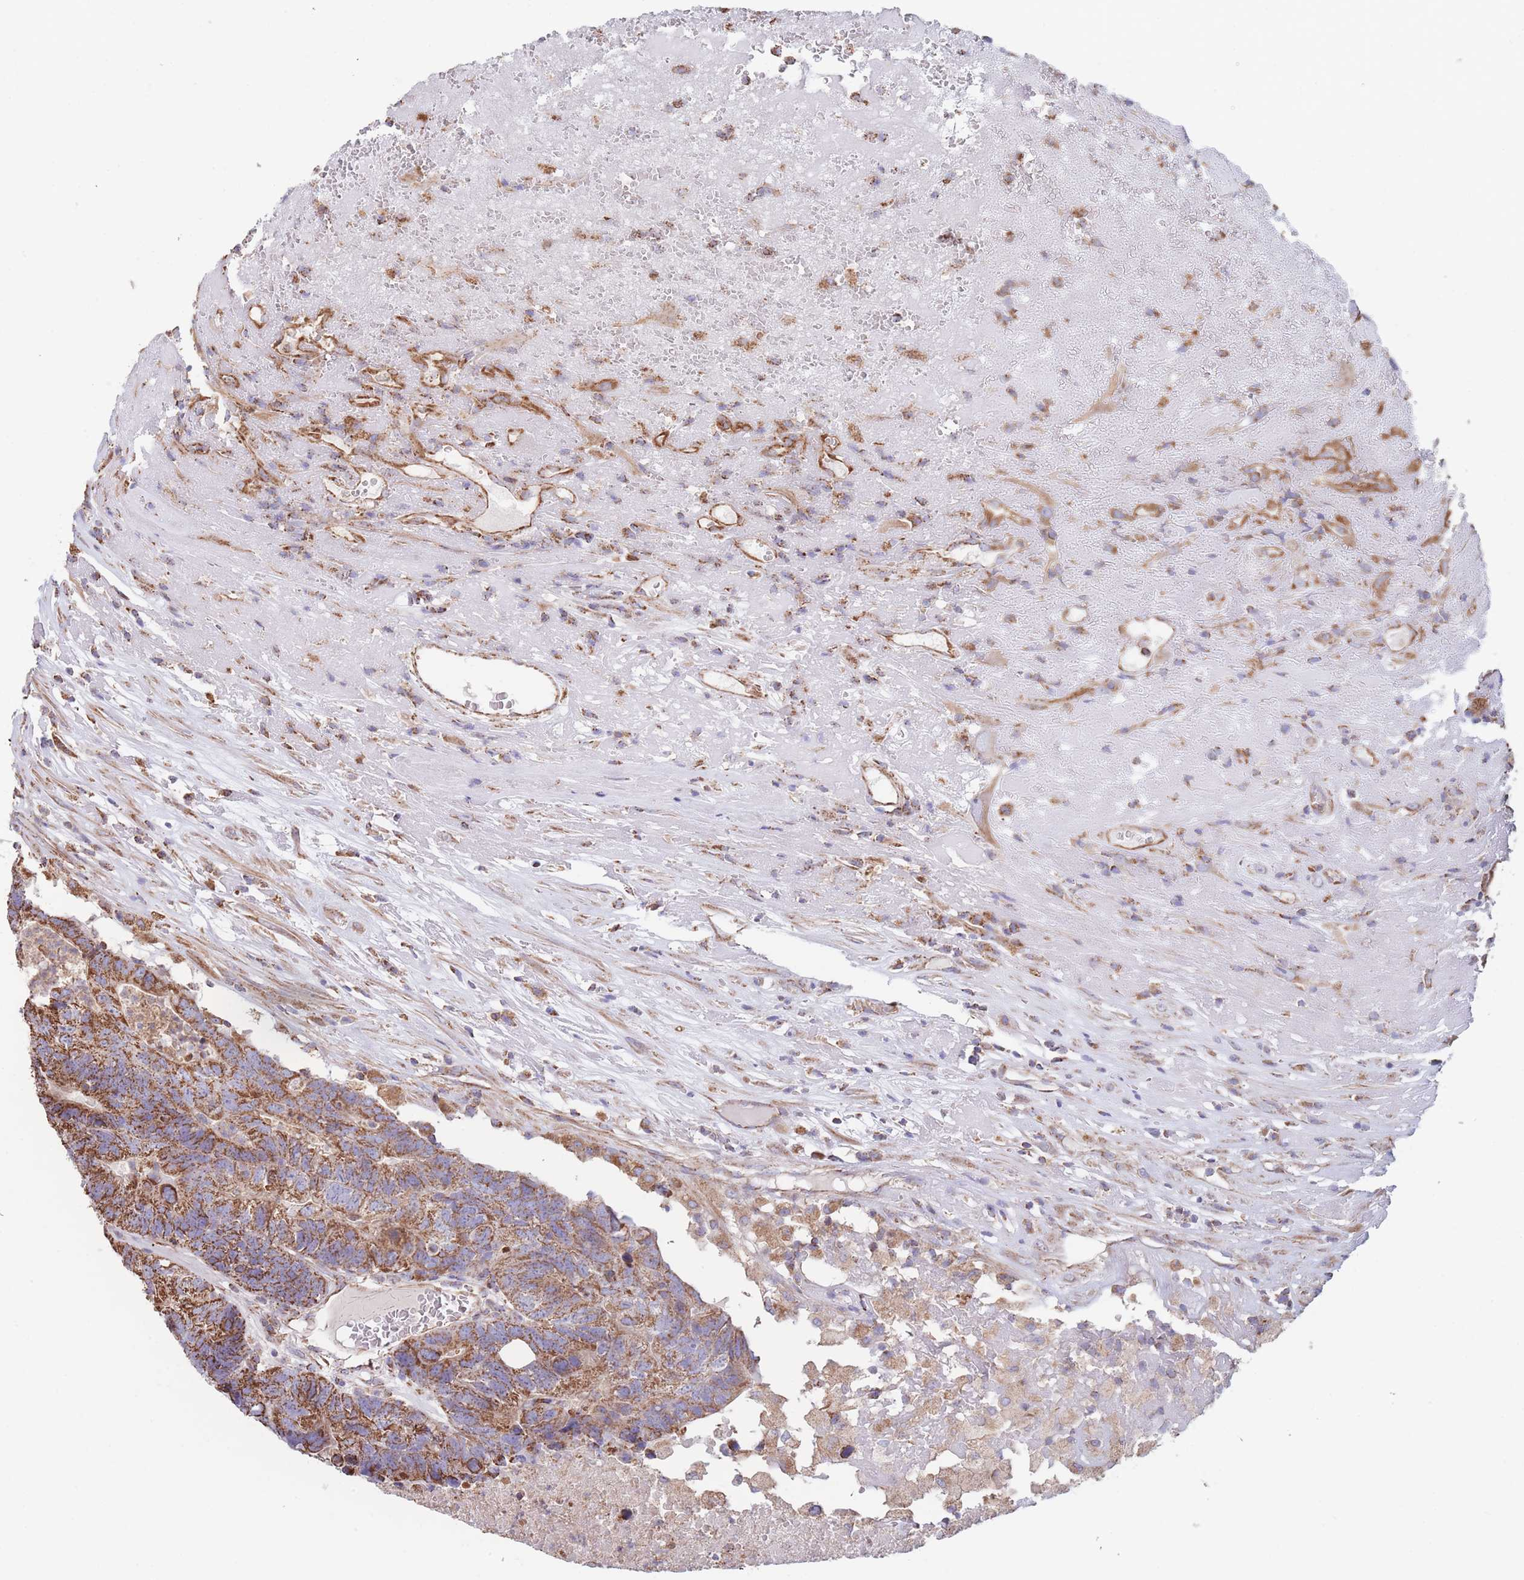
{"staining": {"intensity": "strong", "quantity": ">75%", "location": "cytoplasmic/membranous"}, "tissue": "colorectal cancer", "cell_type": "Tumor cells", "image_type": "cancer", "snomed": [{"axis": "morphology", "description": "Adenocarcinoma, NOS"}, {"axis": "topography", "description": "Colon"}], "caption": "Immunohistochemical staining of human colorectal cancer shows strong cytoplasmic/membranous protein expression in approximately >75% of tumor cells.", "gene": "FKBP8", "patient": {"sex": "female", "age": 48}}